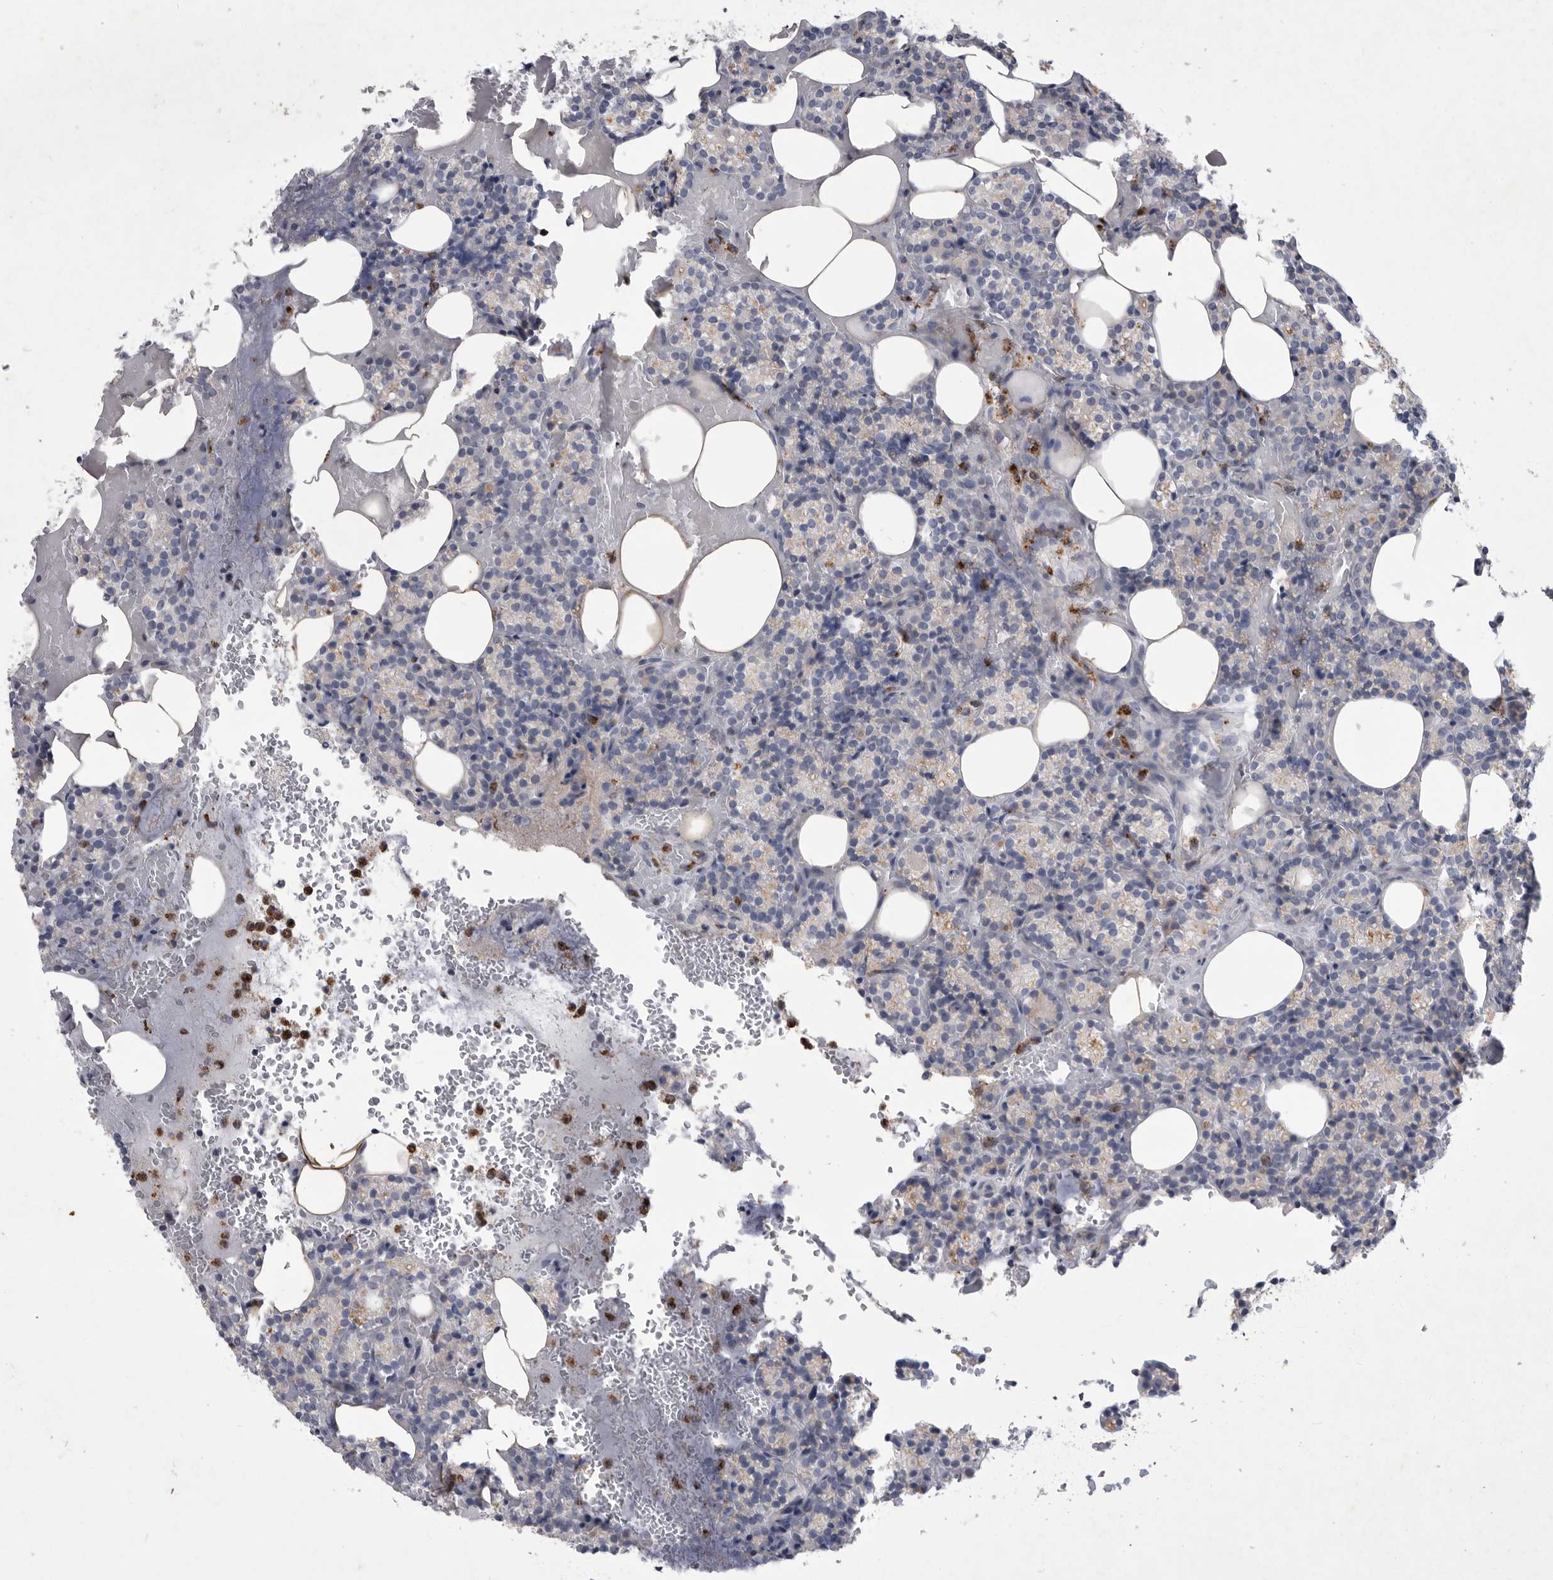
{"staining": {"intensity": "negative", "quantity": "none", "location": "none"}, "tissue": "parathyroid gland", "cell_type": "Glandular cells", "image_type": "normal", "snomed": [{"axis": "morphology", "description": "Normal tissue, NOS"}, {"axis": "topography", "description": "Parathyroid gland"}], "caption": "Protein analysis of unremarkable parathyroid gland exhibits no significant positivity in glandular cells.", "gene": "SIGLEC10", "patient": {"sex": "female", "age": 78}}